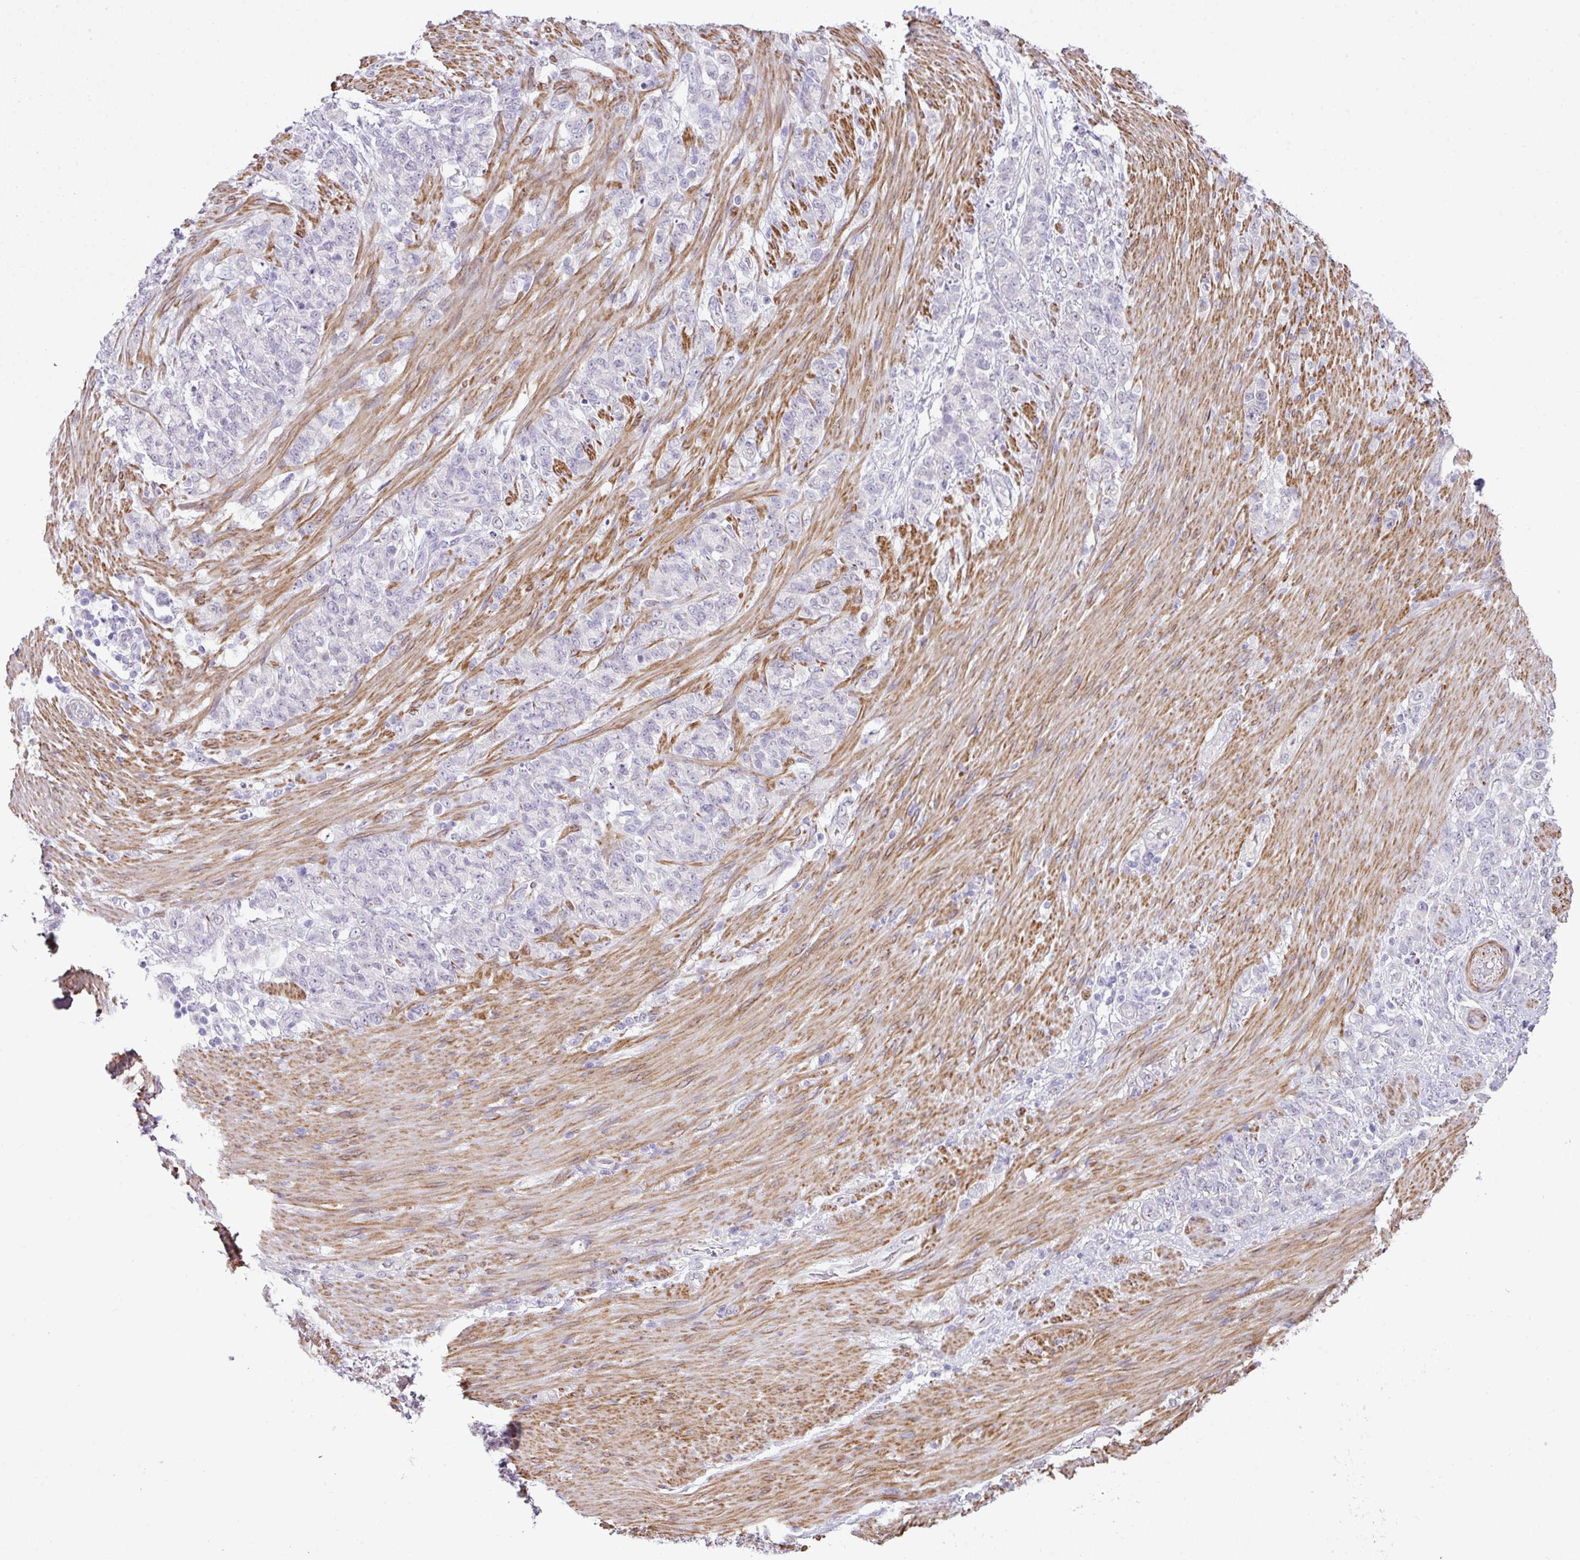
{"staining": {"intensity": "negative", "quantity": "none", "location": "none"}, "tissue": "stomach cancer", "cell_type": "Tumor cells", "image_type": "cancer", "snomed": [{"axis": "morphology", "description": "Adenocarcinoma, NOS"}, {"axis": "topography", "description": "Stomach"}], "caption": "Immunohistochemistry (IHC) of stomach cancer reveals no expression in tumor cells.", "gene": "DIP2A", "patient": {"sex": "female", "age": 79}}